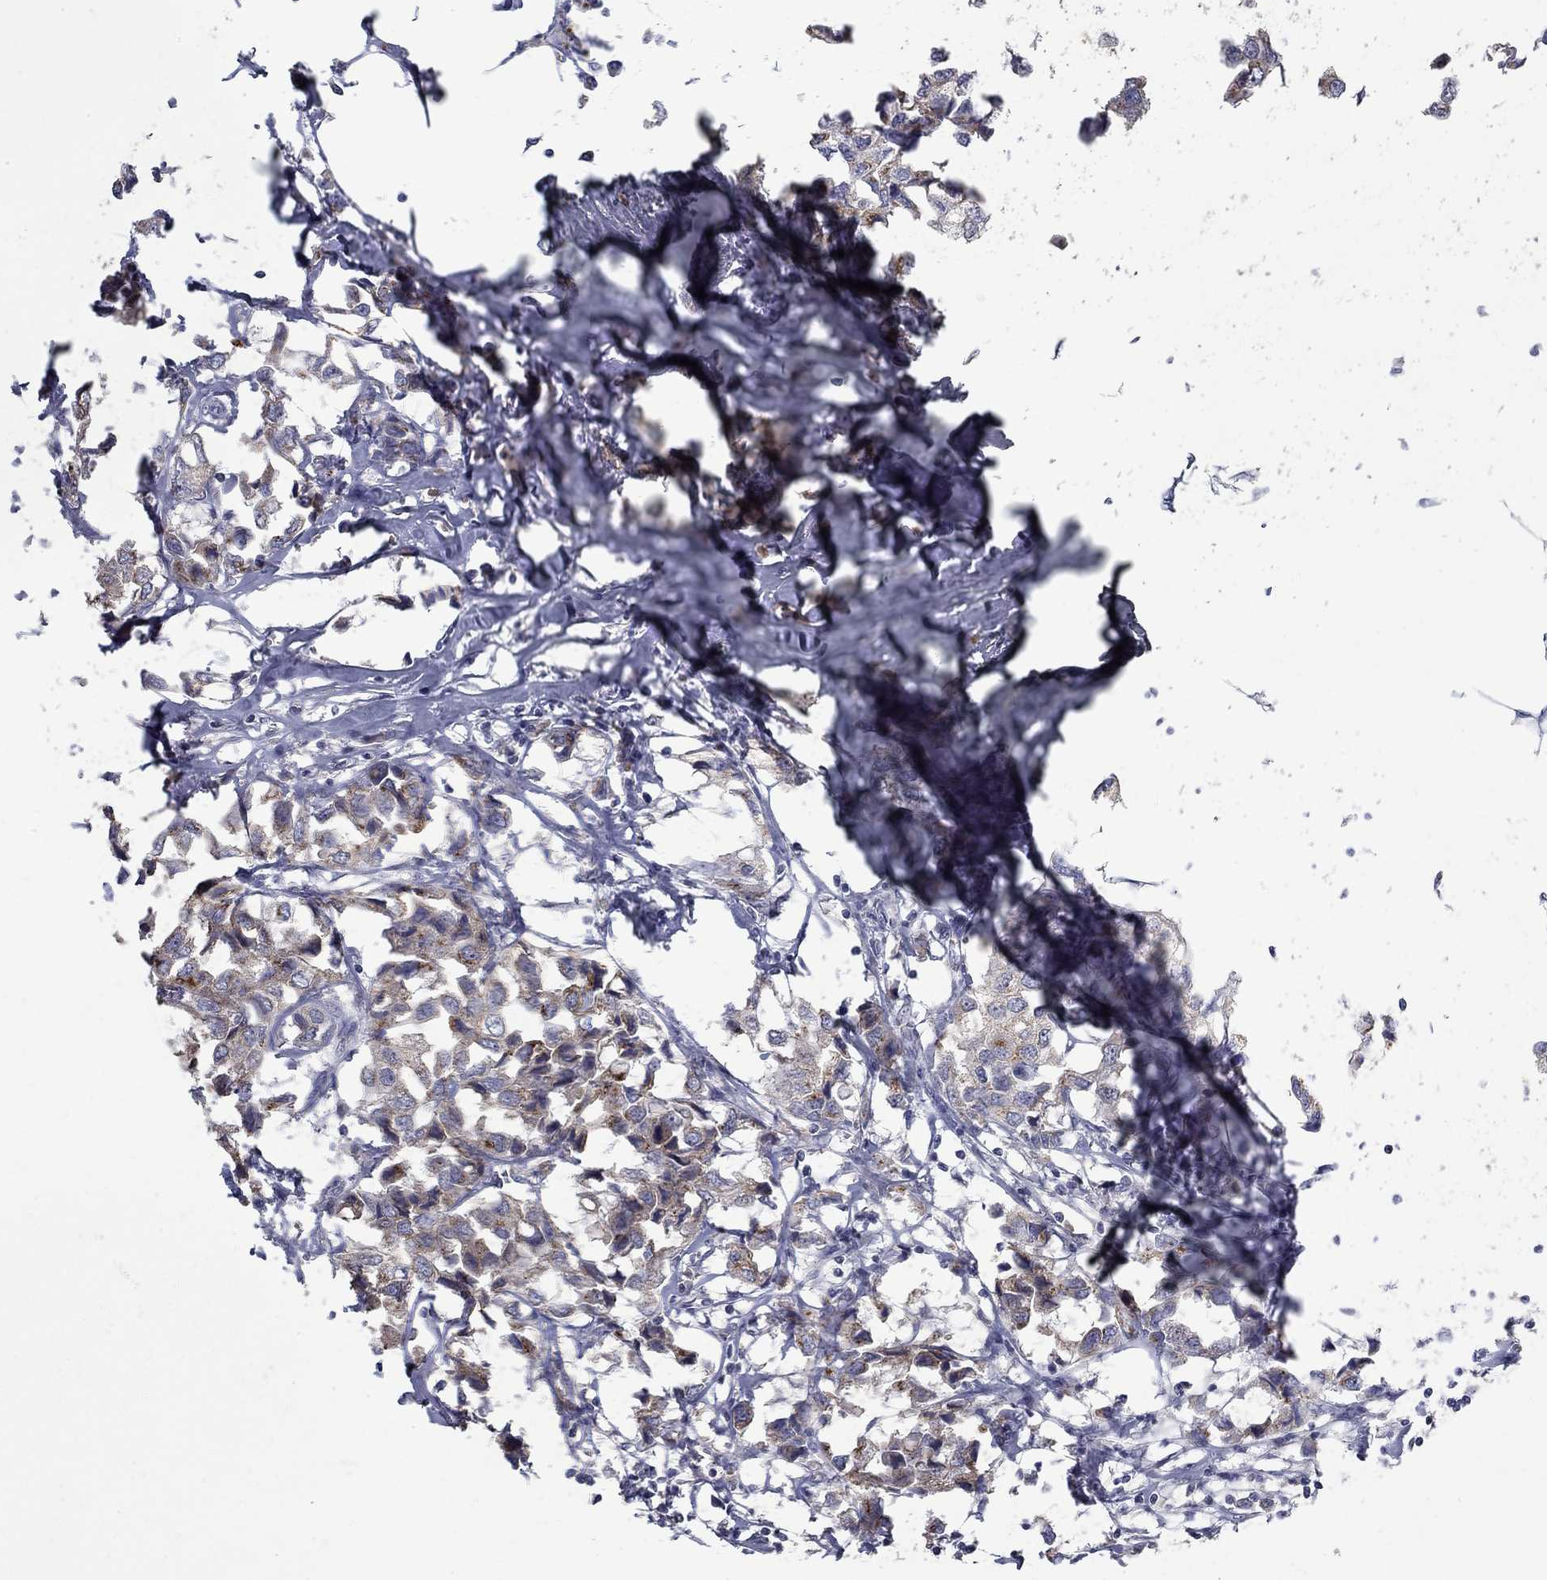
{"staining": {"intensity": "moderate", "quantity": "25%-75%", "location": "cytoplasmic/membranous"}, "tissue": "breast cancer", "cell_type": "Tumor cells", "image_type": "cancer", "snomed": [{"axis": "morphology", "description": "Duct carcinoma"}, {"axis": "topography", "description": "Breast"}], "caption": "This is an image of immunohistochemistry staining of breast invasive ductal carcinoma, which shows moderate expression in the cytoplasmic/membranous of tumor cells.", "gene": "KIAA0319L", "patient": {"sex": "female", "age": 80}}